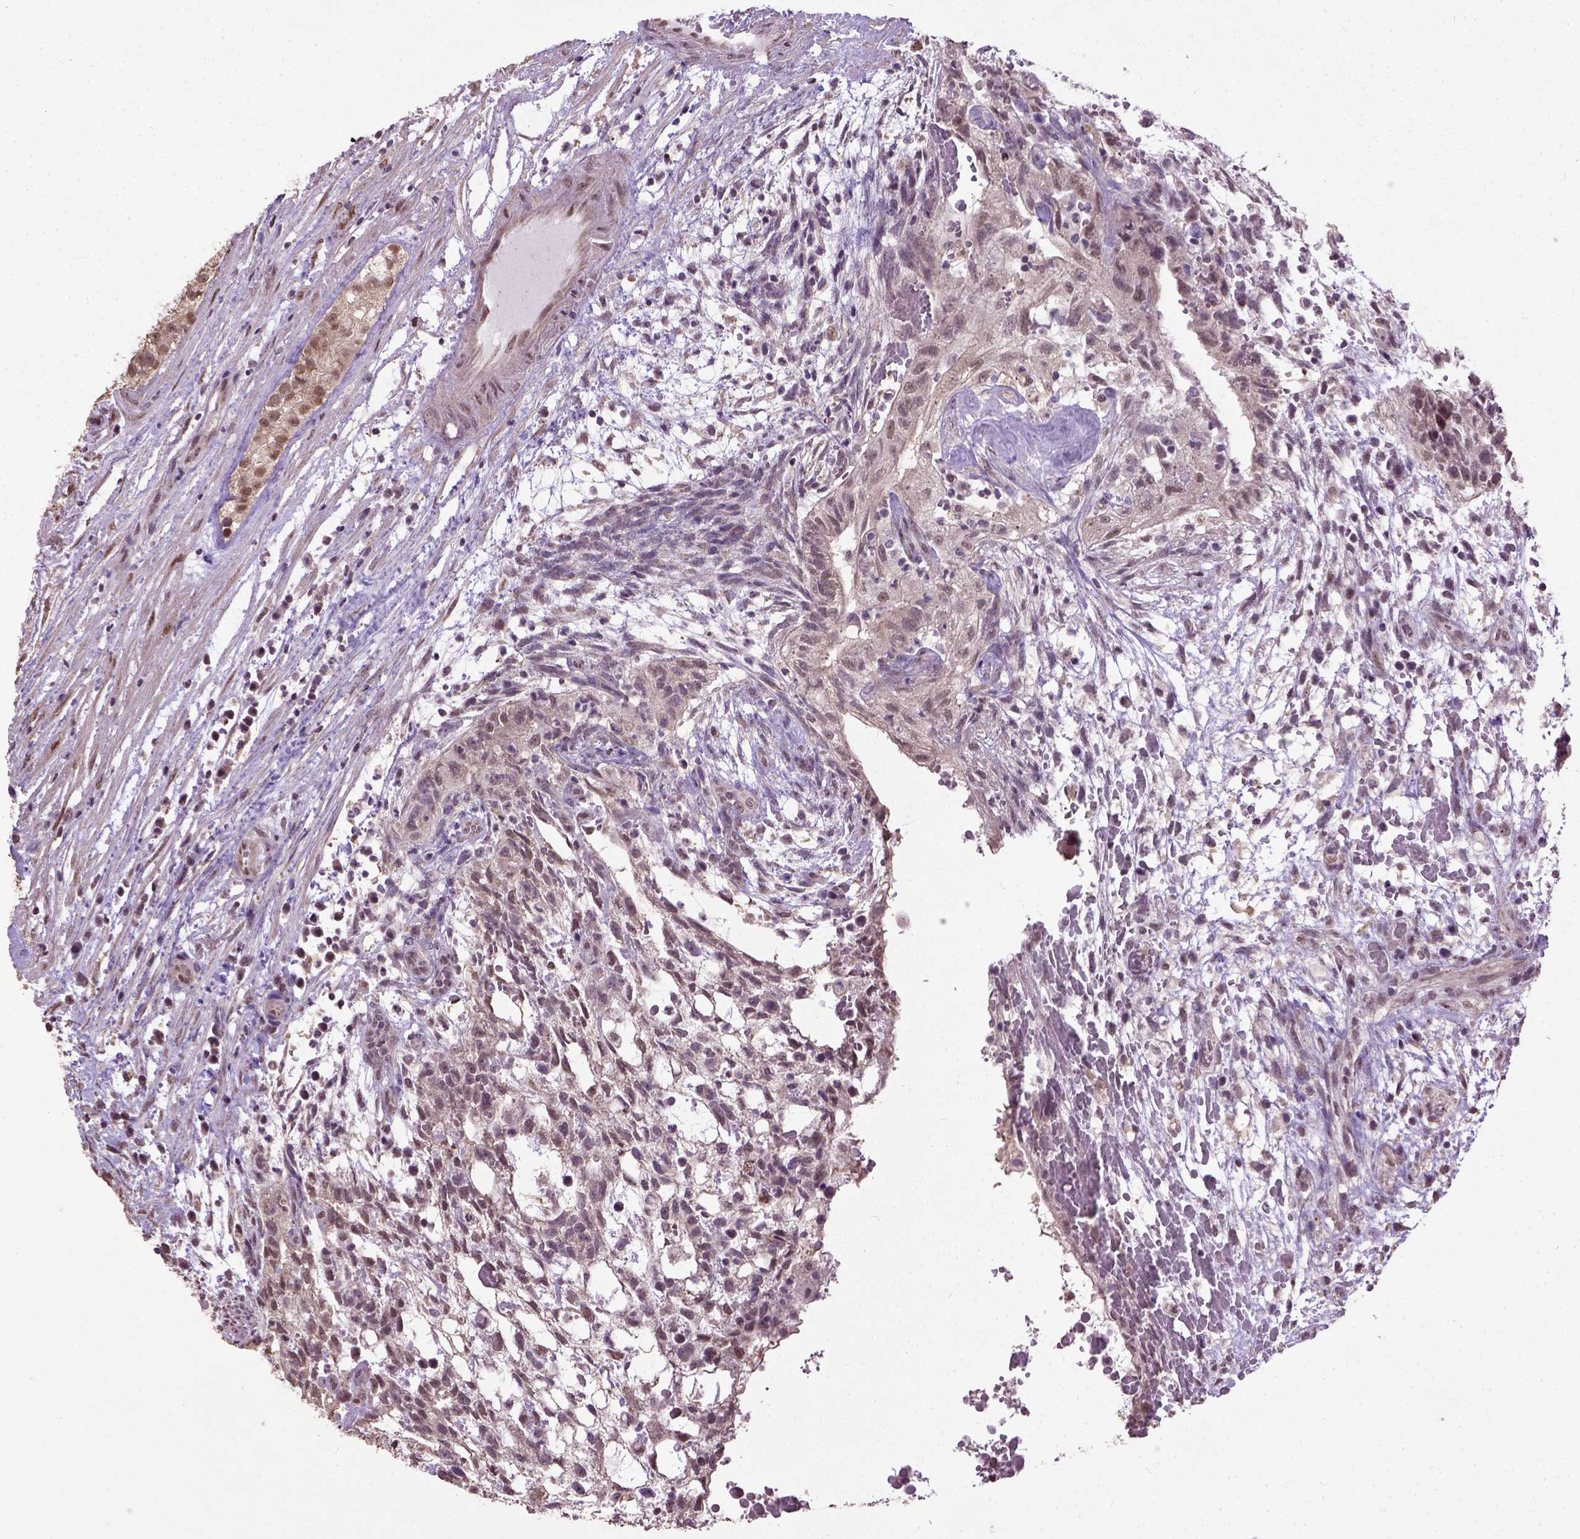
{"staining": {"intensity": "moderate", "quantity": "25%-75%", "location": "nuclear"}, "tissue": "testis cancer", "cell_type": "Tumor cells", "image_type": "cancer", "snomed": [{"axis": "morphology", "description": "Normal tissue, NOS"}, {"axis": "morphology", "description": "Carcinoma, Embryonal, NOS"}, {"axis": "topography", "description": "Testis"}], "caption": "Protein staining exhibits moderate nuclear positivity in approximately 25%-75% of tumor cells in testis embryonal carcinoma.", "gene": "UBA3", "patient": {"sex": "male", "age": 32}}